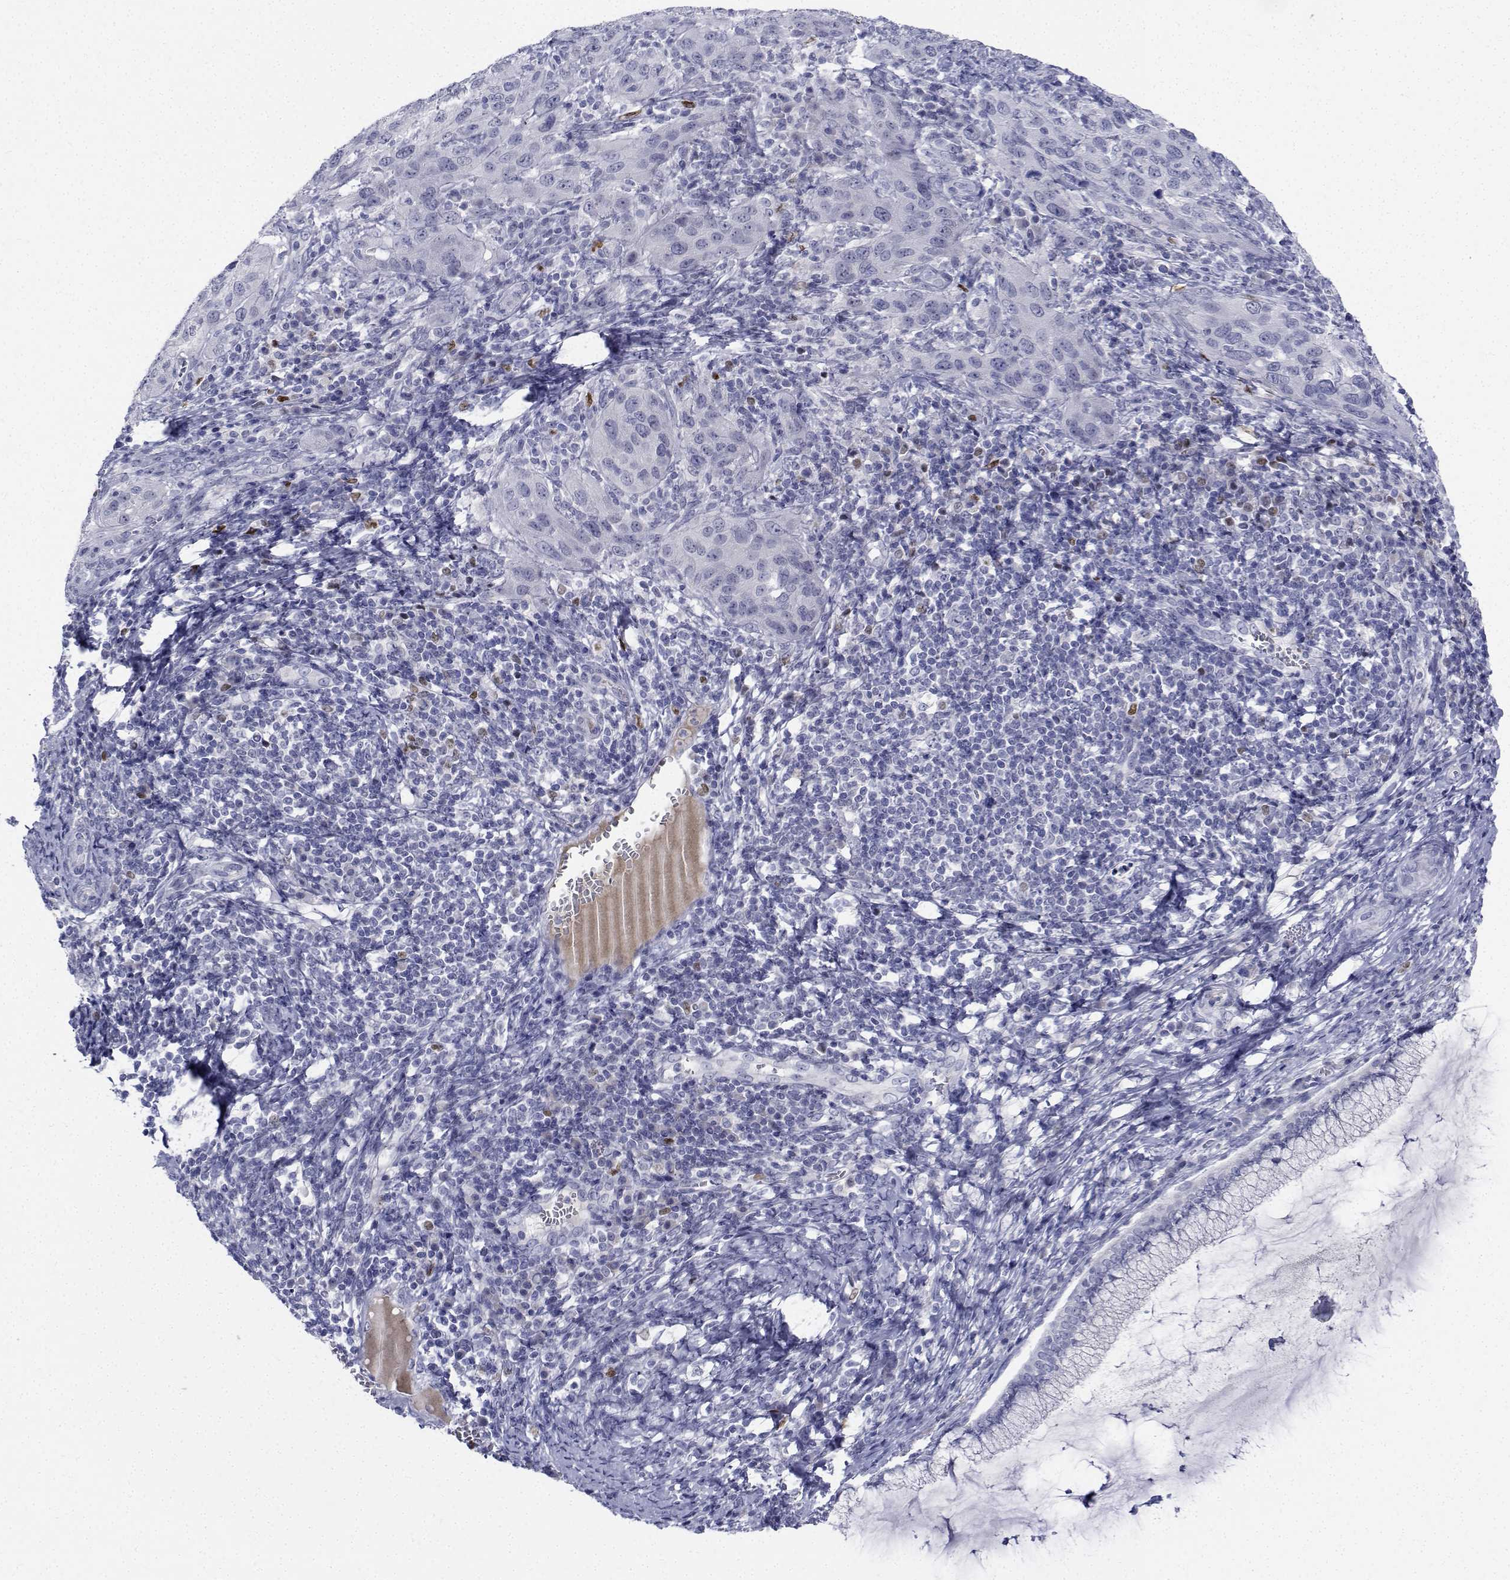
{"staining": {"intensity": "negative", "quantity": "none", "location": "none"}, "tissue": "cervical cancer", "cell_type": "Tumor cells", "image_type": "cancer", "snomed": [{"axis": "morphology", "description": "Normal tissue, NOS"}, {"axis": "morphology", "description": "Squamous cell carcinoma, NOS"}, {"axis": "topography", "description": "Cervix"}], "caption": "This is an IHC histopathology image of cervical cancer (squamous cell carcinoma). There is no positivity in tumor cells.", "gene": "PLXNA4", "patient": {"sex": "female", "age": 51}}